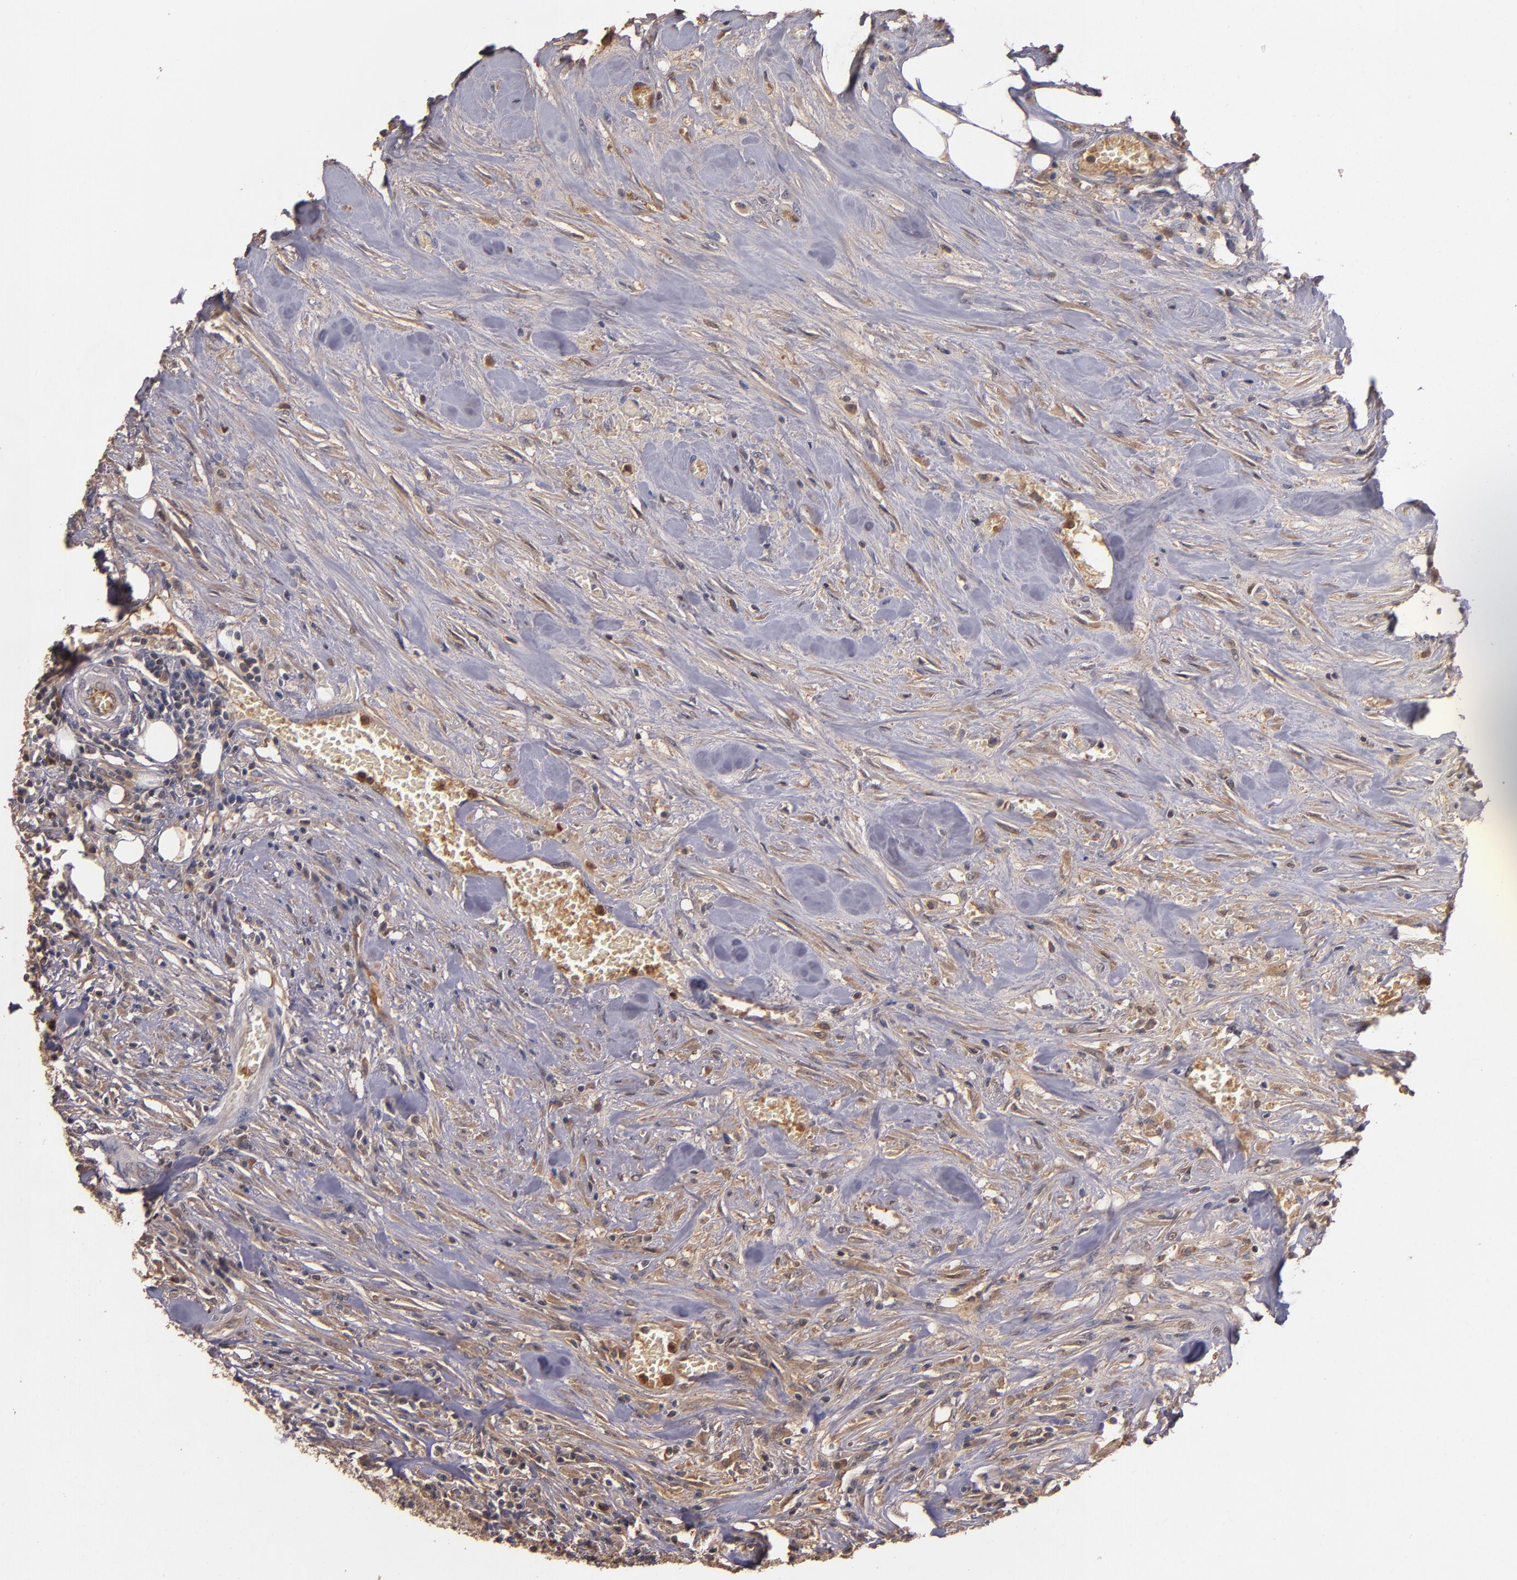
{"staining": {"intensity": "weak", "quantity": ">75%", "location": "cytoplasmic/membranous"}, "tissue": "urothelial cancer", "cell_type": "Tumor cells", "image_type": "cancer", "snomed": [{"axis": "morphology", "description": "Urothelial carcinoma, High grade"}, {"axis": "topography", "description": "Urinary bladder"}], "caption": "Tumor cells show low levels of weak cytoplasmic/membranous positivity in approximately >75% of cells in human high-grade urothelial carcinoma.", "gene": "PTS", "patient": {"sex": "male", "age": 74}}